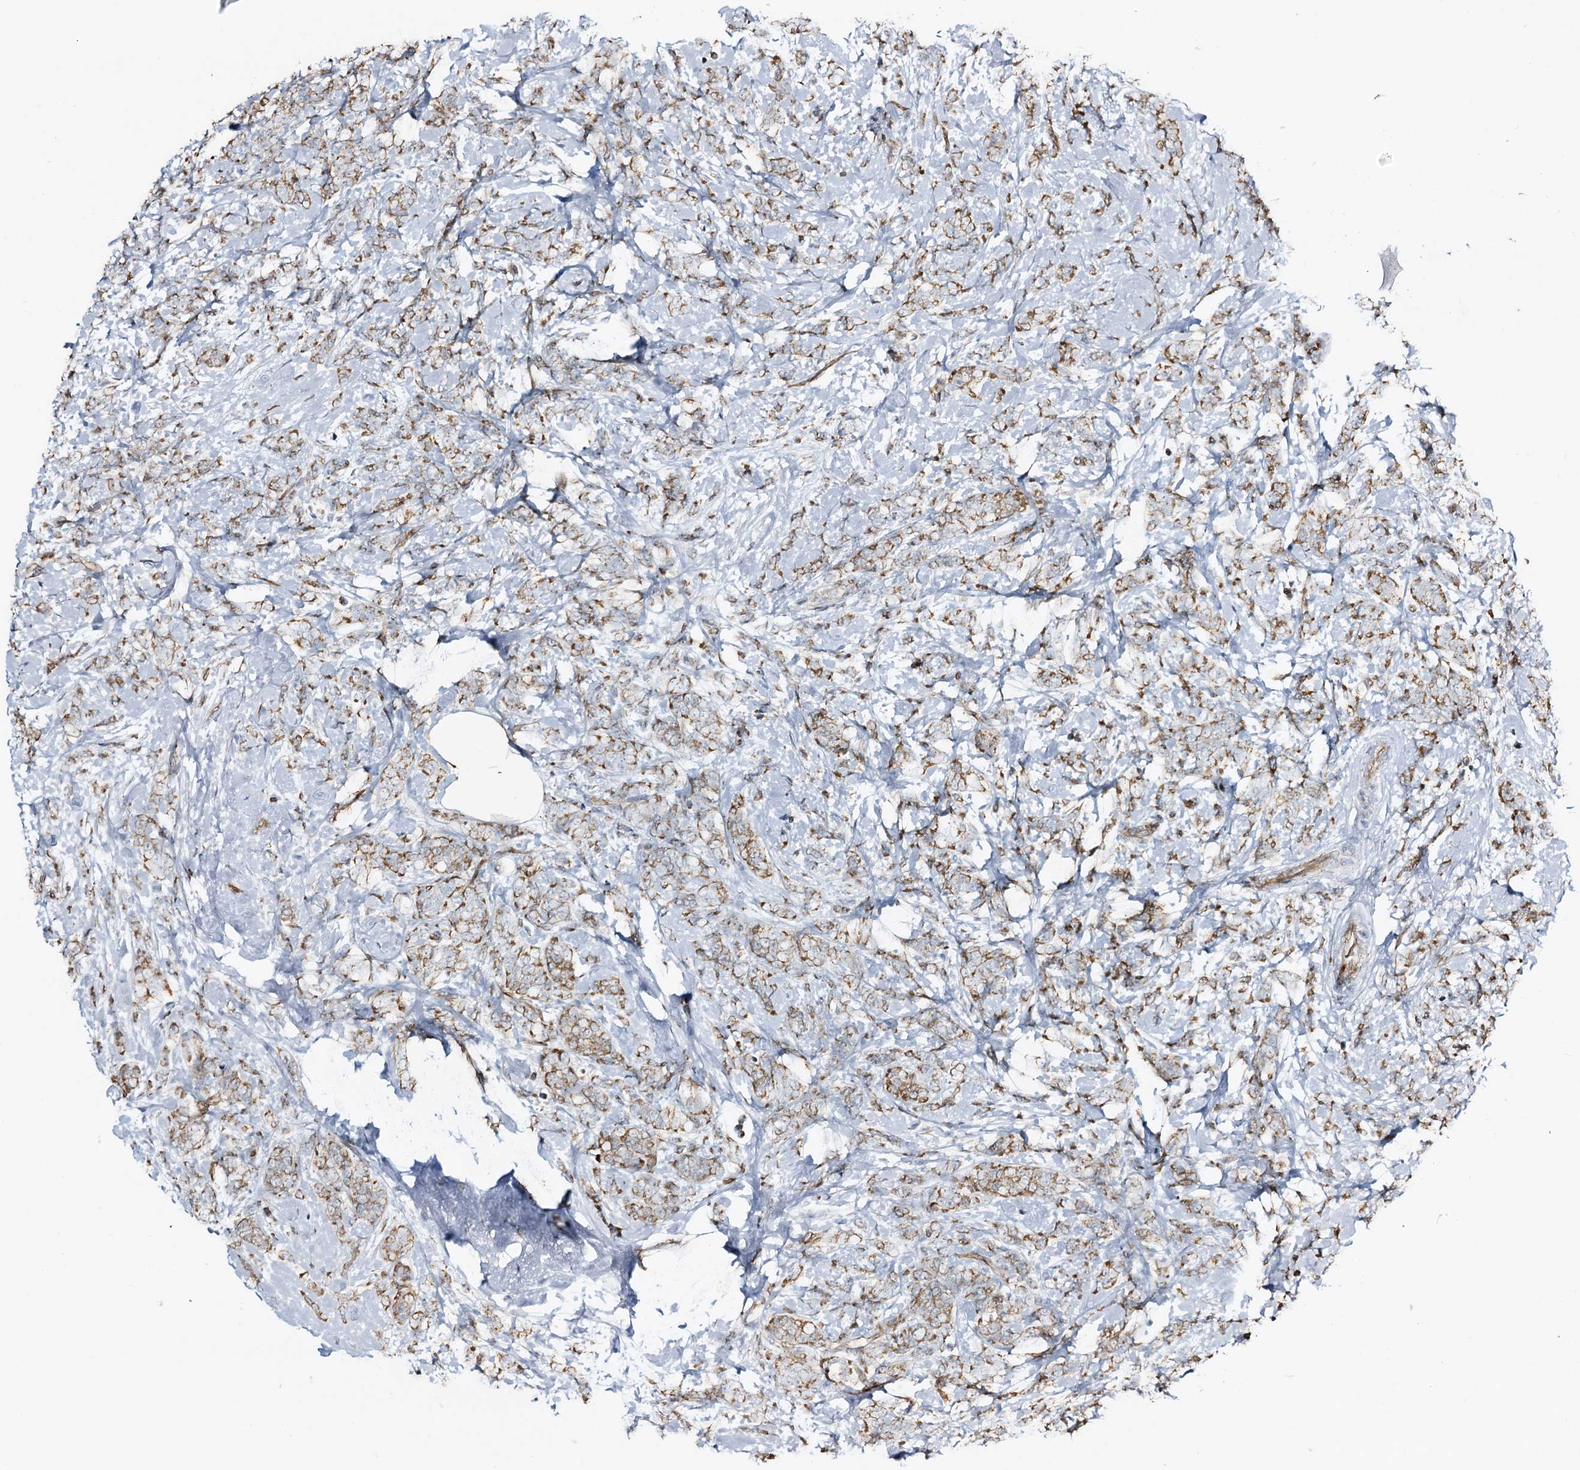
{"staining": {"intensity": "moderate", "quantity": ">75%", "location": "cytoplasmic/membranous"}, "tissue": "breast cancer", "cell_type": "Tumor cells", "image_type": "cancer", "snomed": [{"axis": "morphology", "description": "Lobular carcinoma"}, {"axis": "topography", "description": "Breast"}], "caption": "IHC histopathology image of lobular carcinoma (breast) stained for a protein (brown), which reveals medium levels of moderate cytoplasmic/membranous staining in about >75% of tumor cells.", "gene": "CBR4", "patient": {"sex": "female", "age": 58}}